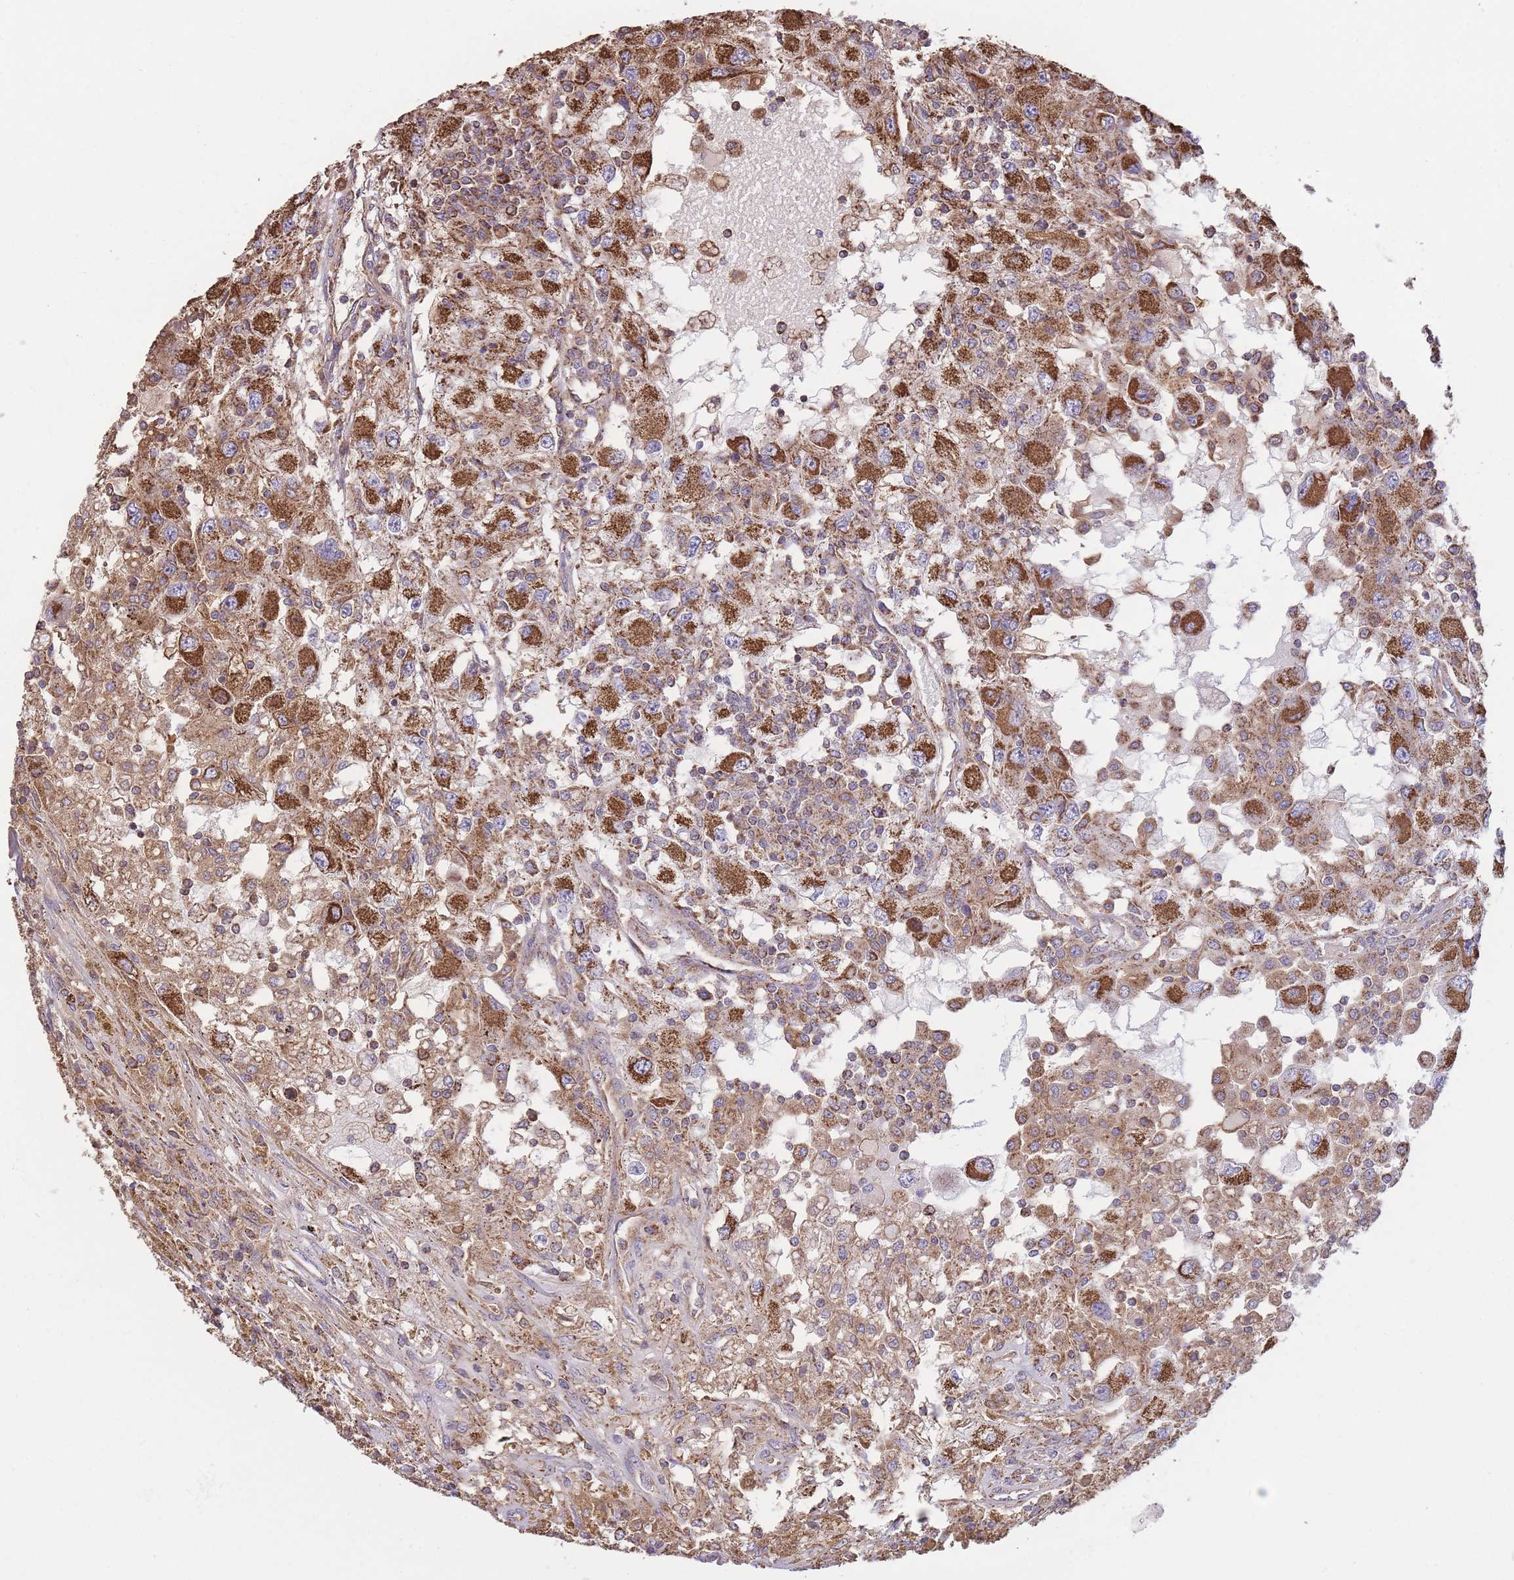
{"staining": {"intensity": "strong", "quantity": ">75%", "location": "cytoplasmic/membranous"}, "tissue": "renal cancer", "cell_type": "Tumor cells", "image_type": "cancer", "snomed": [{"axis": "morphology", "description": "Adenocarcinoma, NOS"}, {"axis": "topography", "description": "Kidney"}], "caption": "Approximately >75% of tumor cells in adenocarcinoma (renal) demonstrate strong cytoplasmic/membranous protein expression as visualized by brown immunohistochemical staining.", "gene": "KIF16B", "patient": {"sex": "female", "age": 67}}